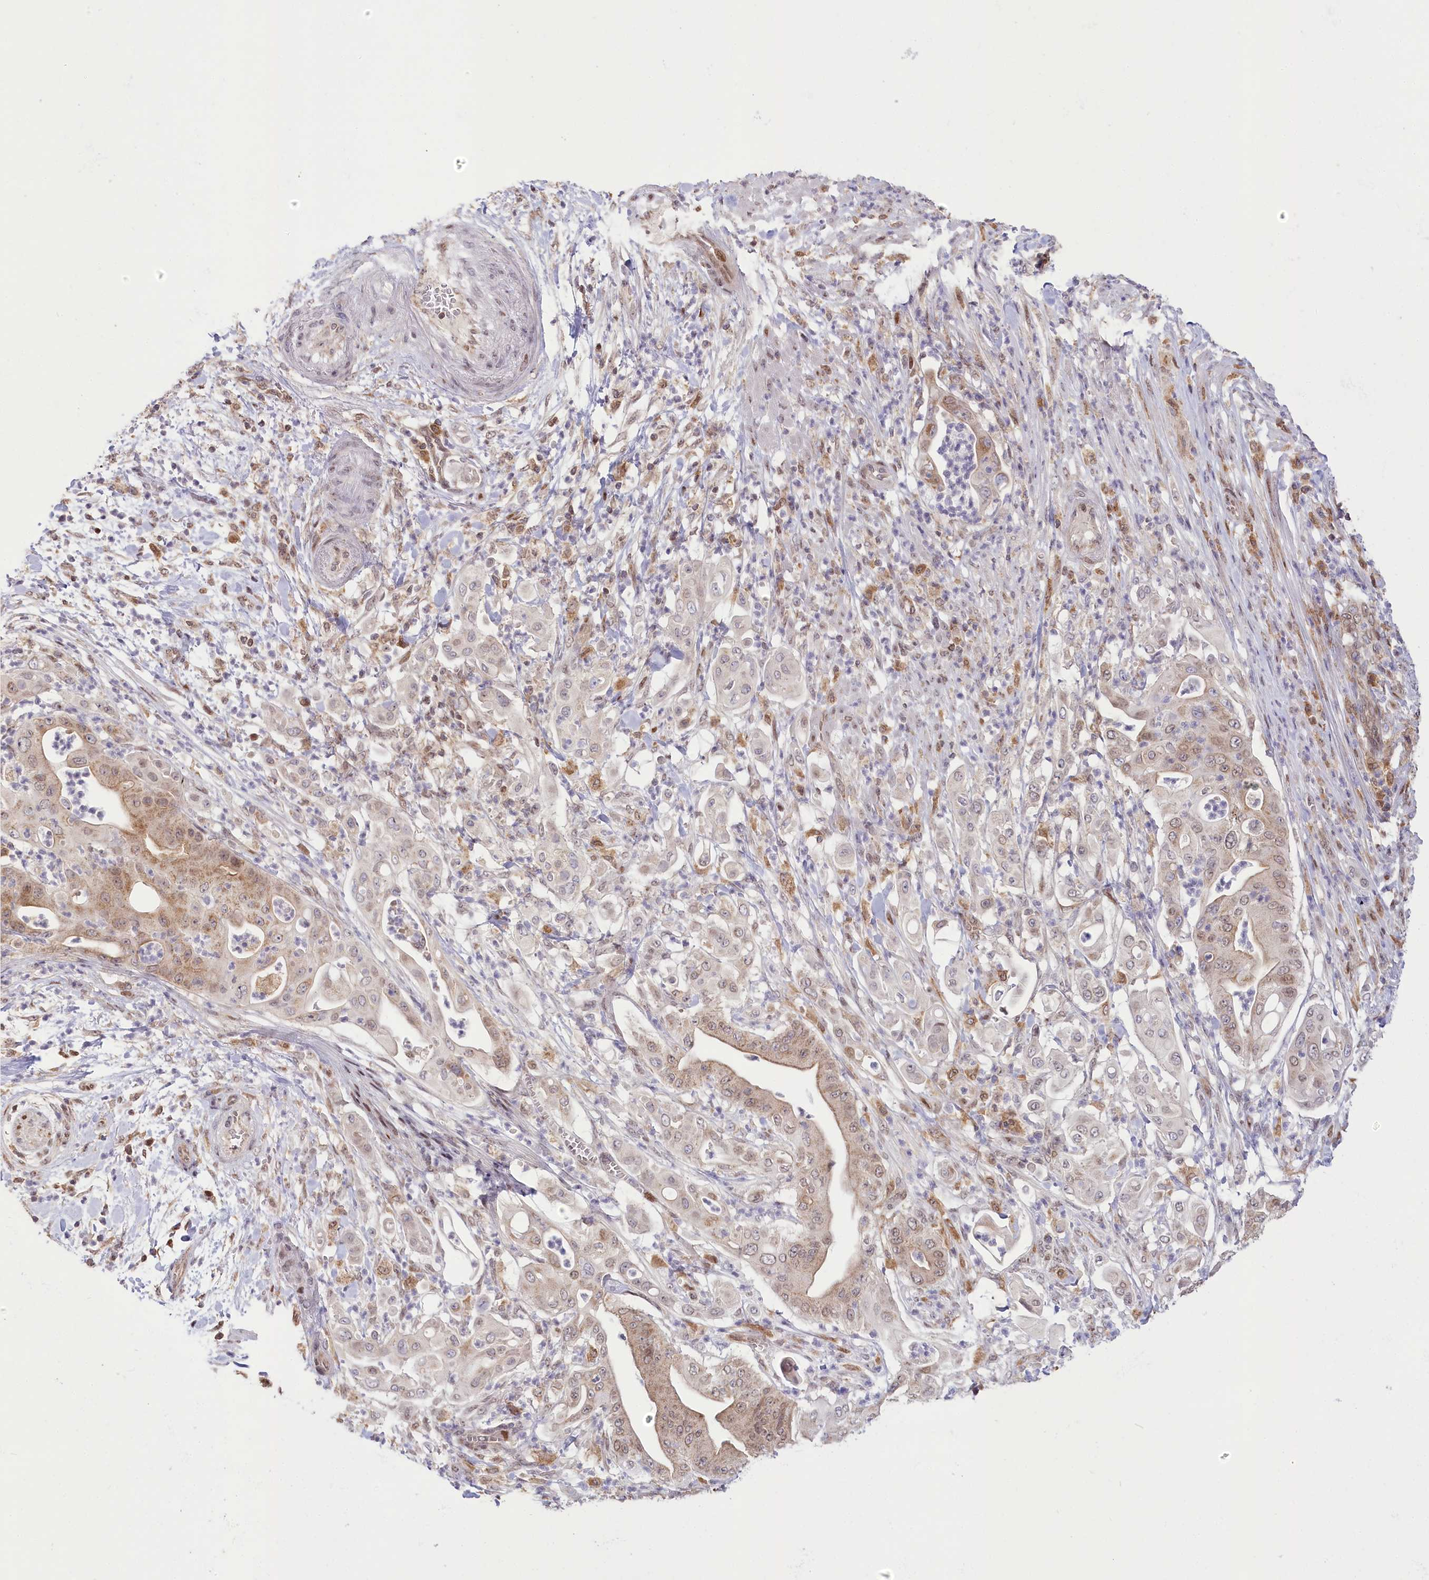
{"staining": {"intensity": "moderate", "quantity": "25%-75%", "location": "cytoplasmic/membranous,nuclear"}, "tissue": "pancreatic cancer", "cell_type": "Tumor cells", "image_type": "cancer", "snomed": [{"axis": "morphology", "description": "Adenocarcinoma, NOS"}, {"axis": "topography", "description": "Pancreas"}], "caption": "Pancreatic cancer (adenocarcinoma) stained with a protein marker exhibits moderate staining in tumor cells.", "gene": "PYURF", "patient": {"sex": "female", "age": 77}}